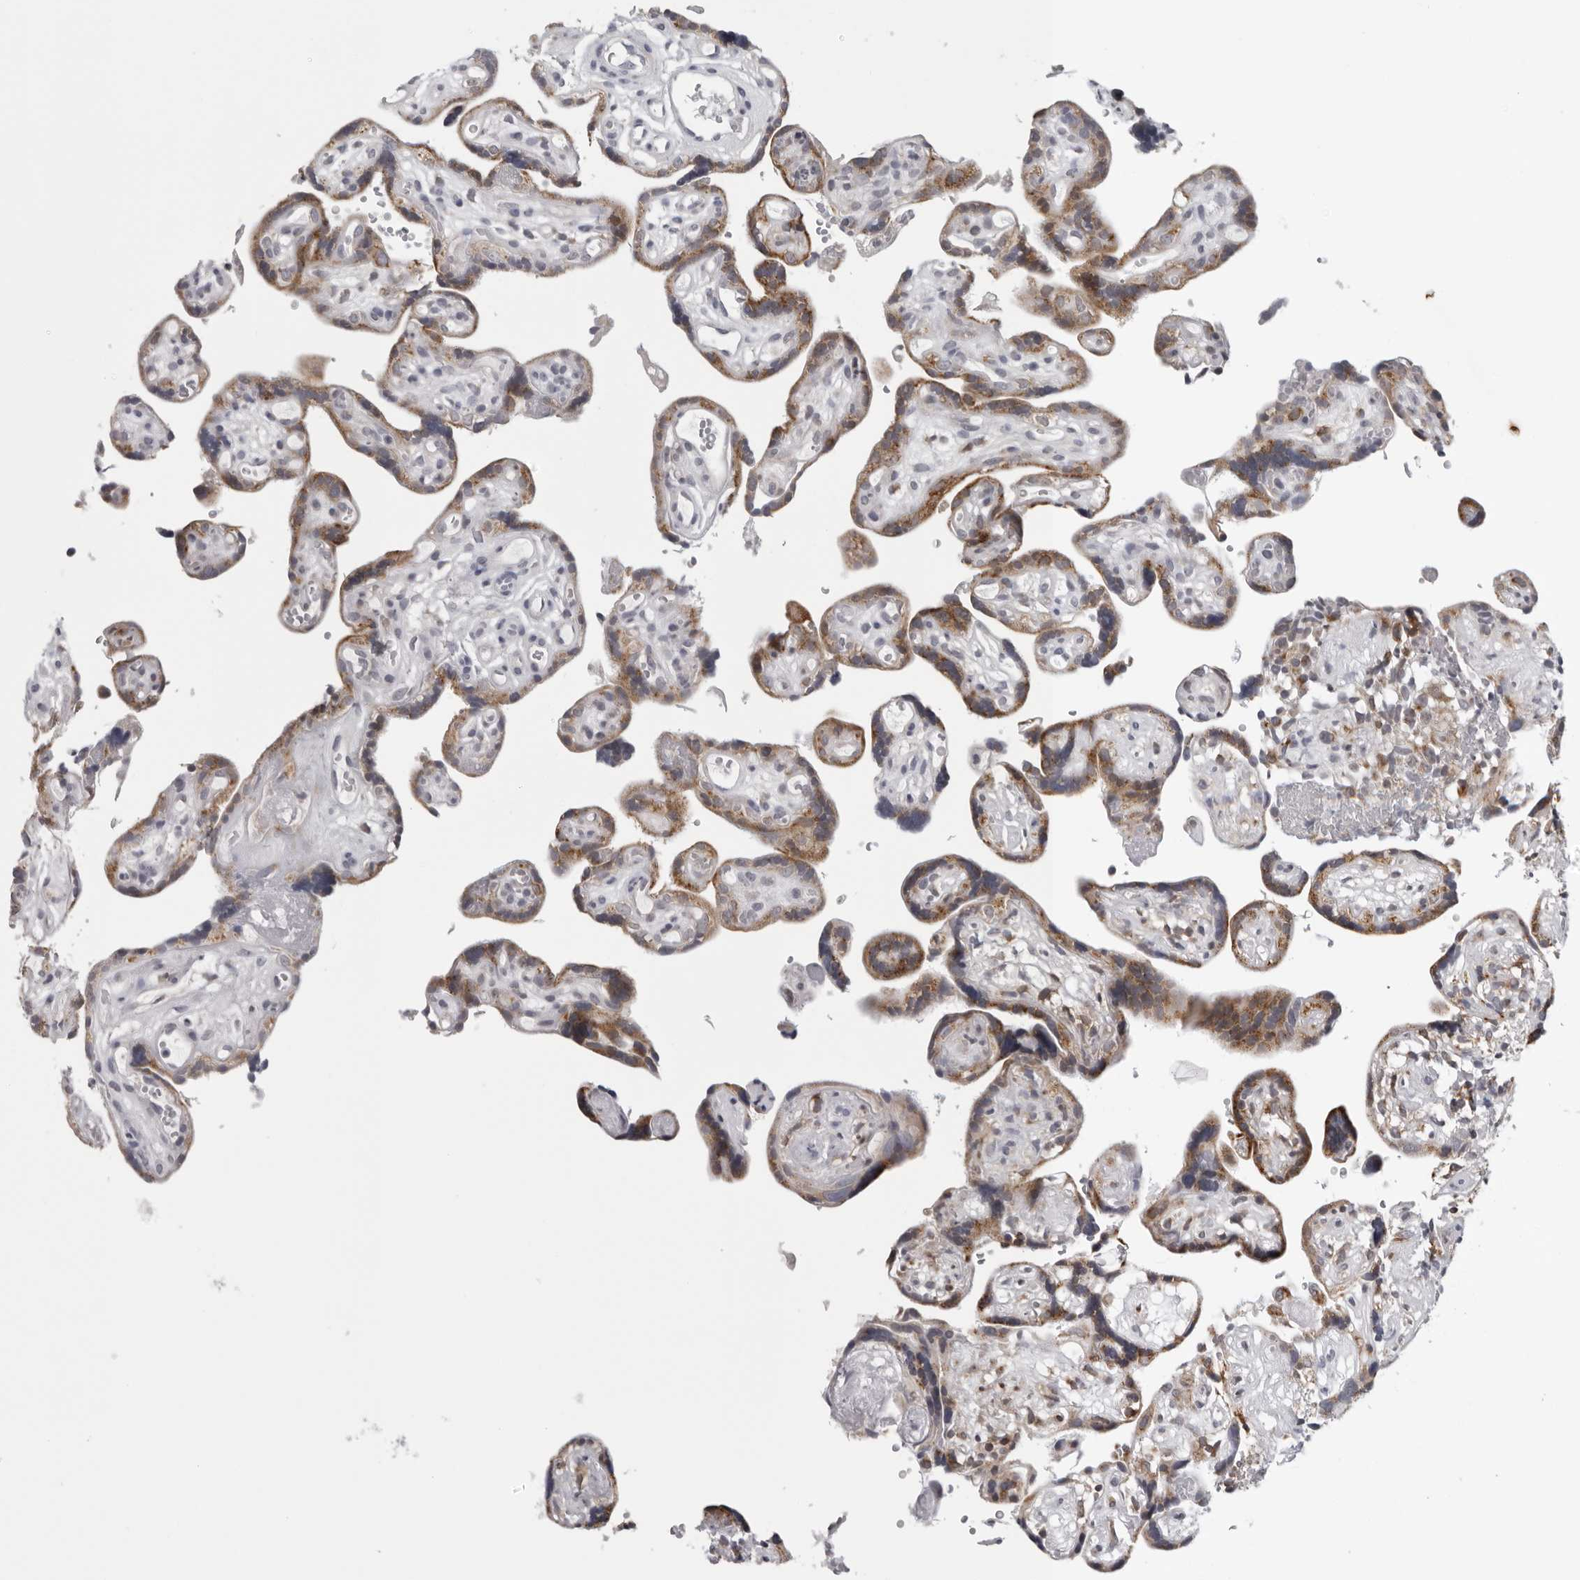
{"staining": {"intensity": "moderate", "quantity": ">75%", "location": "cytoplasmic/membranous"}, "tissue": "placenta", "cell_type": "Decidual cells", "image_type": "normal", "snomed": [{"axis": "morphology", "description": "Normal tissue, NOS"}, {"axis": "topography", "description": "Placenta"}], "caption": "Protein expression analysis of unremarkable placenta exhibits moderate cytoplasmic/membranous positivity in about >75% of decidual cells. (Stains: DAB (3,3'-diaminobenzidine) in brown, nuclei in blue, Microscopy: brightfield microscopy at high magnification).", "gene": "CPT2", "patient": {"sex": "female", "age": 30}}